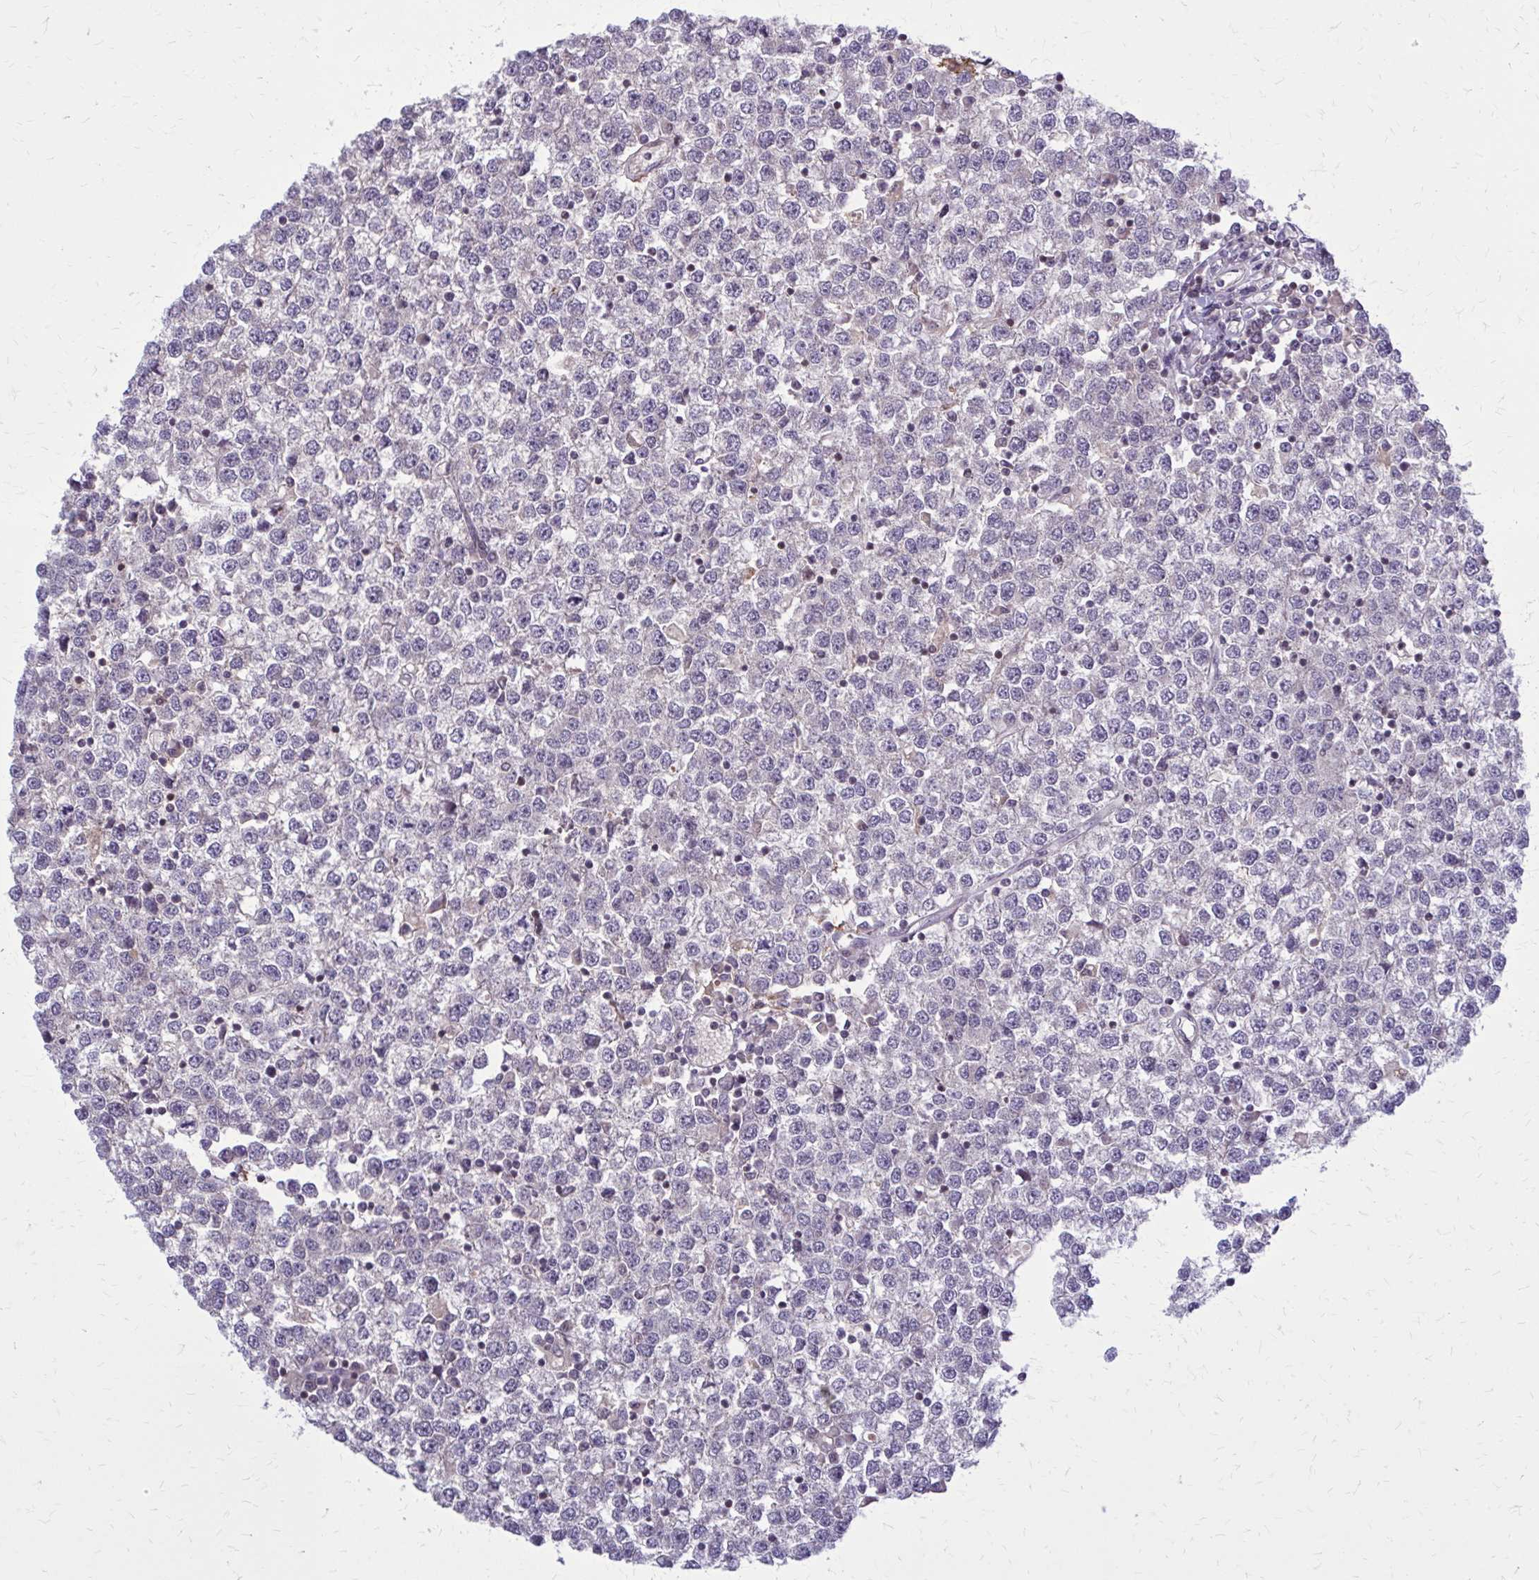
{"staining": {"intensity": "negative", "quantity": "none", "location": "none"}, "tissue": "testis cancer", "cell_type": "Tumor cells", "image_type": "cancer", "snomed": [{"axis": "morphology", "description": "Seminoma, NOS"}, {"axis": "topography", "description": "Testis"}], "caption": "This image is of seminoma (testis) stained with immunohistochemistry (IHC) to label a protein in brown with the nuclei are counter-stained blue. There is no staining in tumor cells.", "gene": "DBI", "patient": {"sex": "male", "age": 65}}